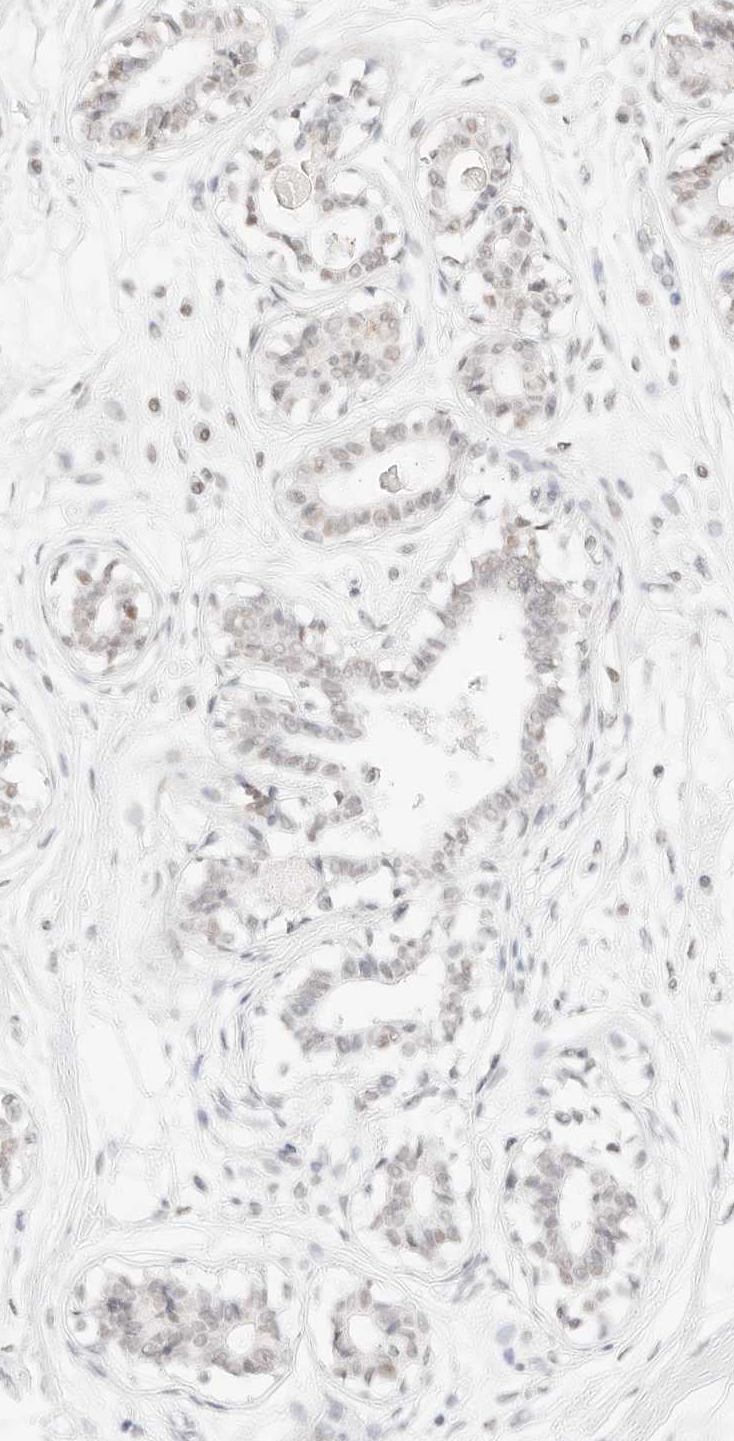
{"staining": {"intensity": "negative", "quantity": "none", "location": "none"}, "tissue": "breast", "cell_type": "Adipocytes", "image_type": "normal", "snomed": [{"axis": "morphology", "description": "Normal tissue, NOS"}, {"axis": "topography", "description": "Breast"}], "caption": "Immunohistochemistry micrograph of unremarkable human breast stained for a protein (brown), which demonstrates no positivity in adipocytes. Nuclei are stained in blue.", "gene": "FBLN5", "patient": {"sex": "female", "age": 45}}